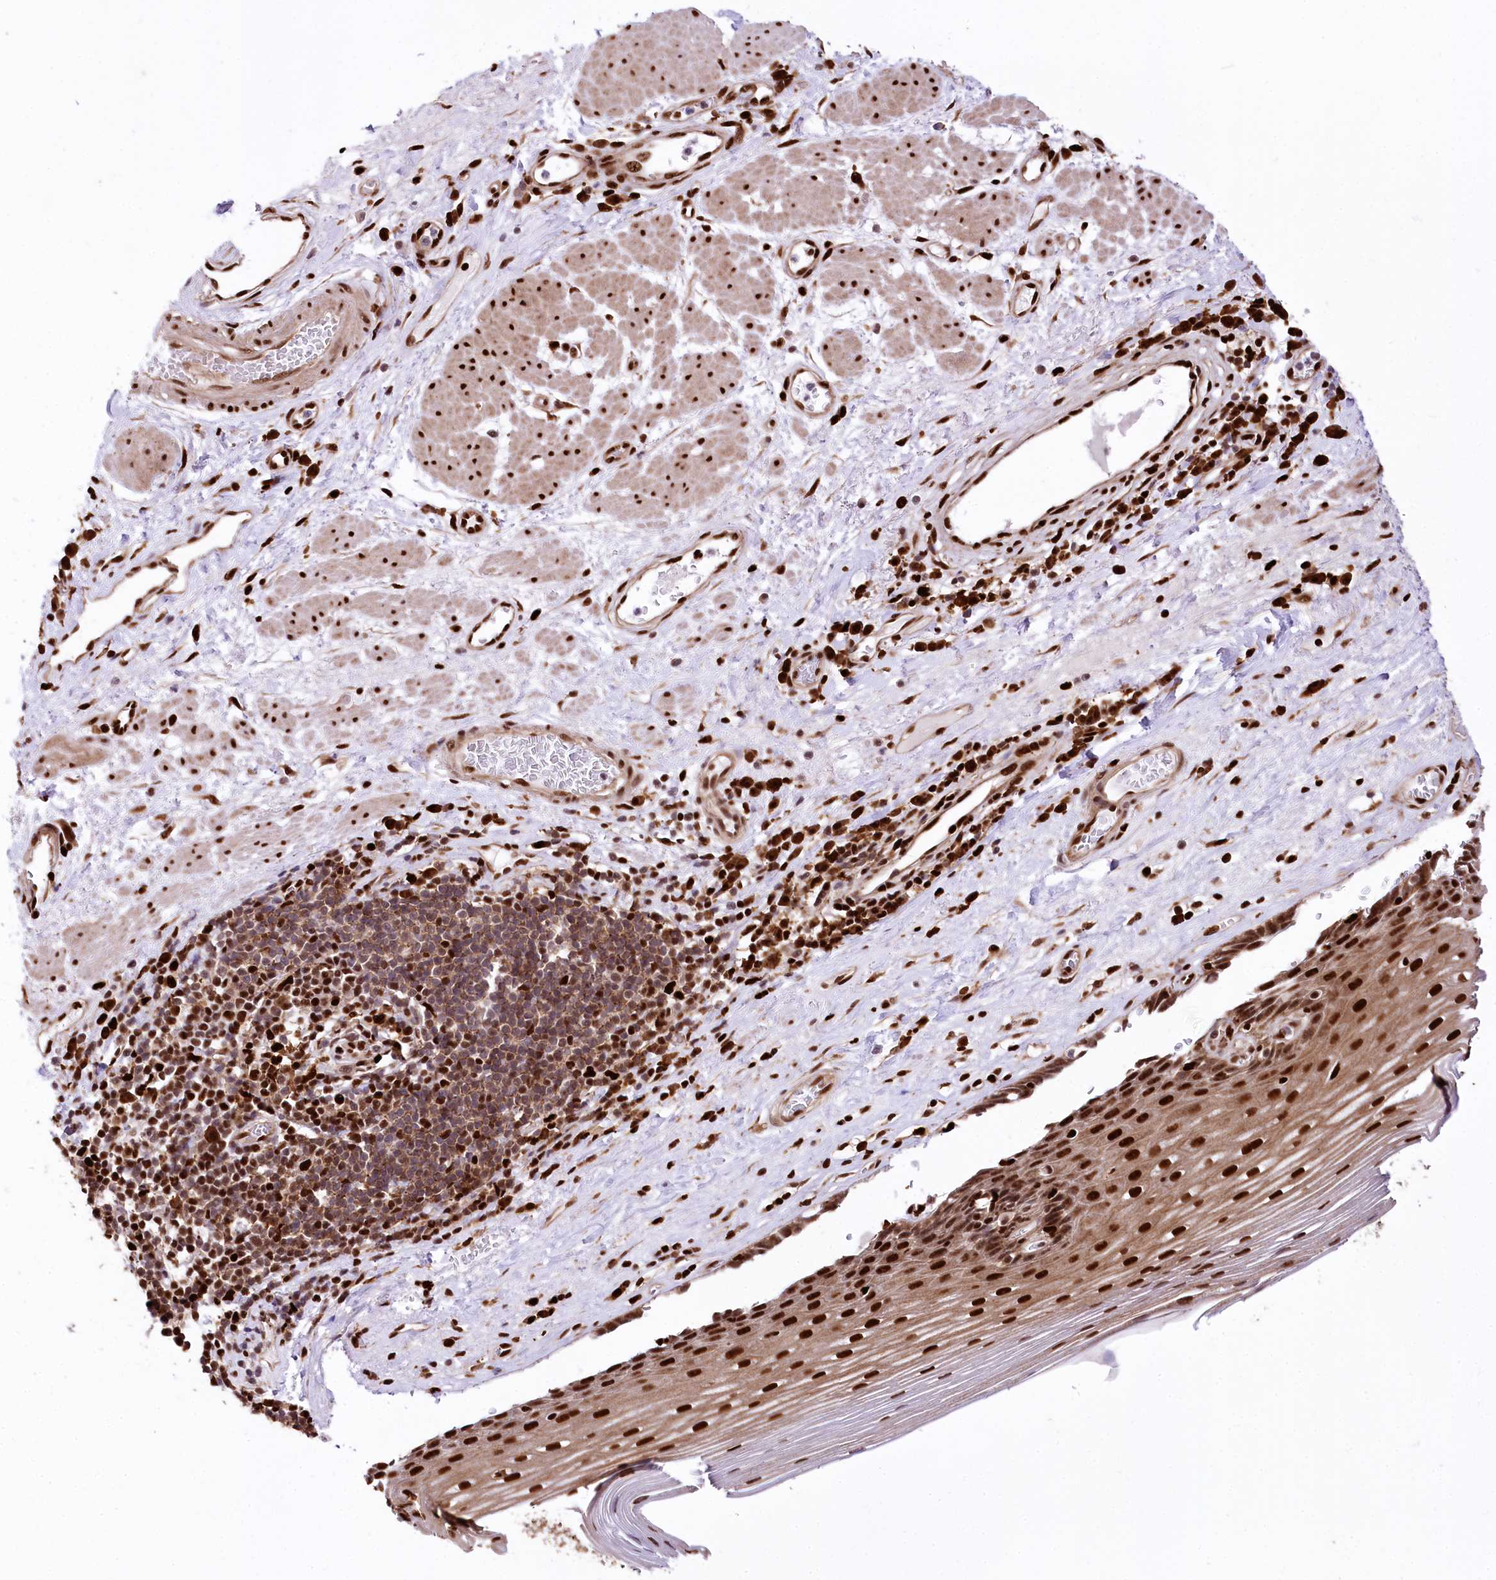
{"staining": {"intensity": "strong", "quantity": ">75%", "location": "cytoplasmic/membranous,nuclear"}, "tissue": "esophagus", "cell_type": "Squamous epithelial cells", "image_type": "normal", "snomed": [{"axis": "morphology", "description": "Normal tissue, NOS"}, {"axis": "topography", "description": "Esophagus"}], "caption": "IHC of benign esophagus exhibits high levels of strong cytoplasmic/membranous,nuclear positivity in about >75% of squamous epithelial cells.", "gene": "FIGN", "patient": {"sex": "male", "age": 62}}